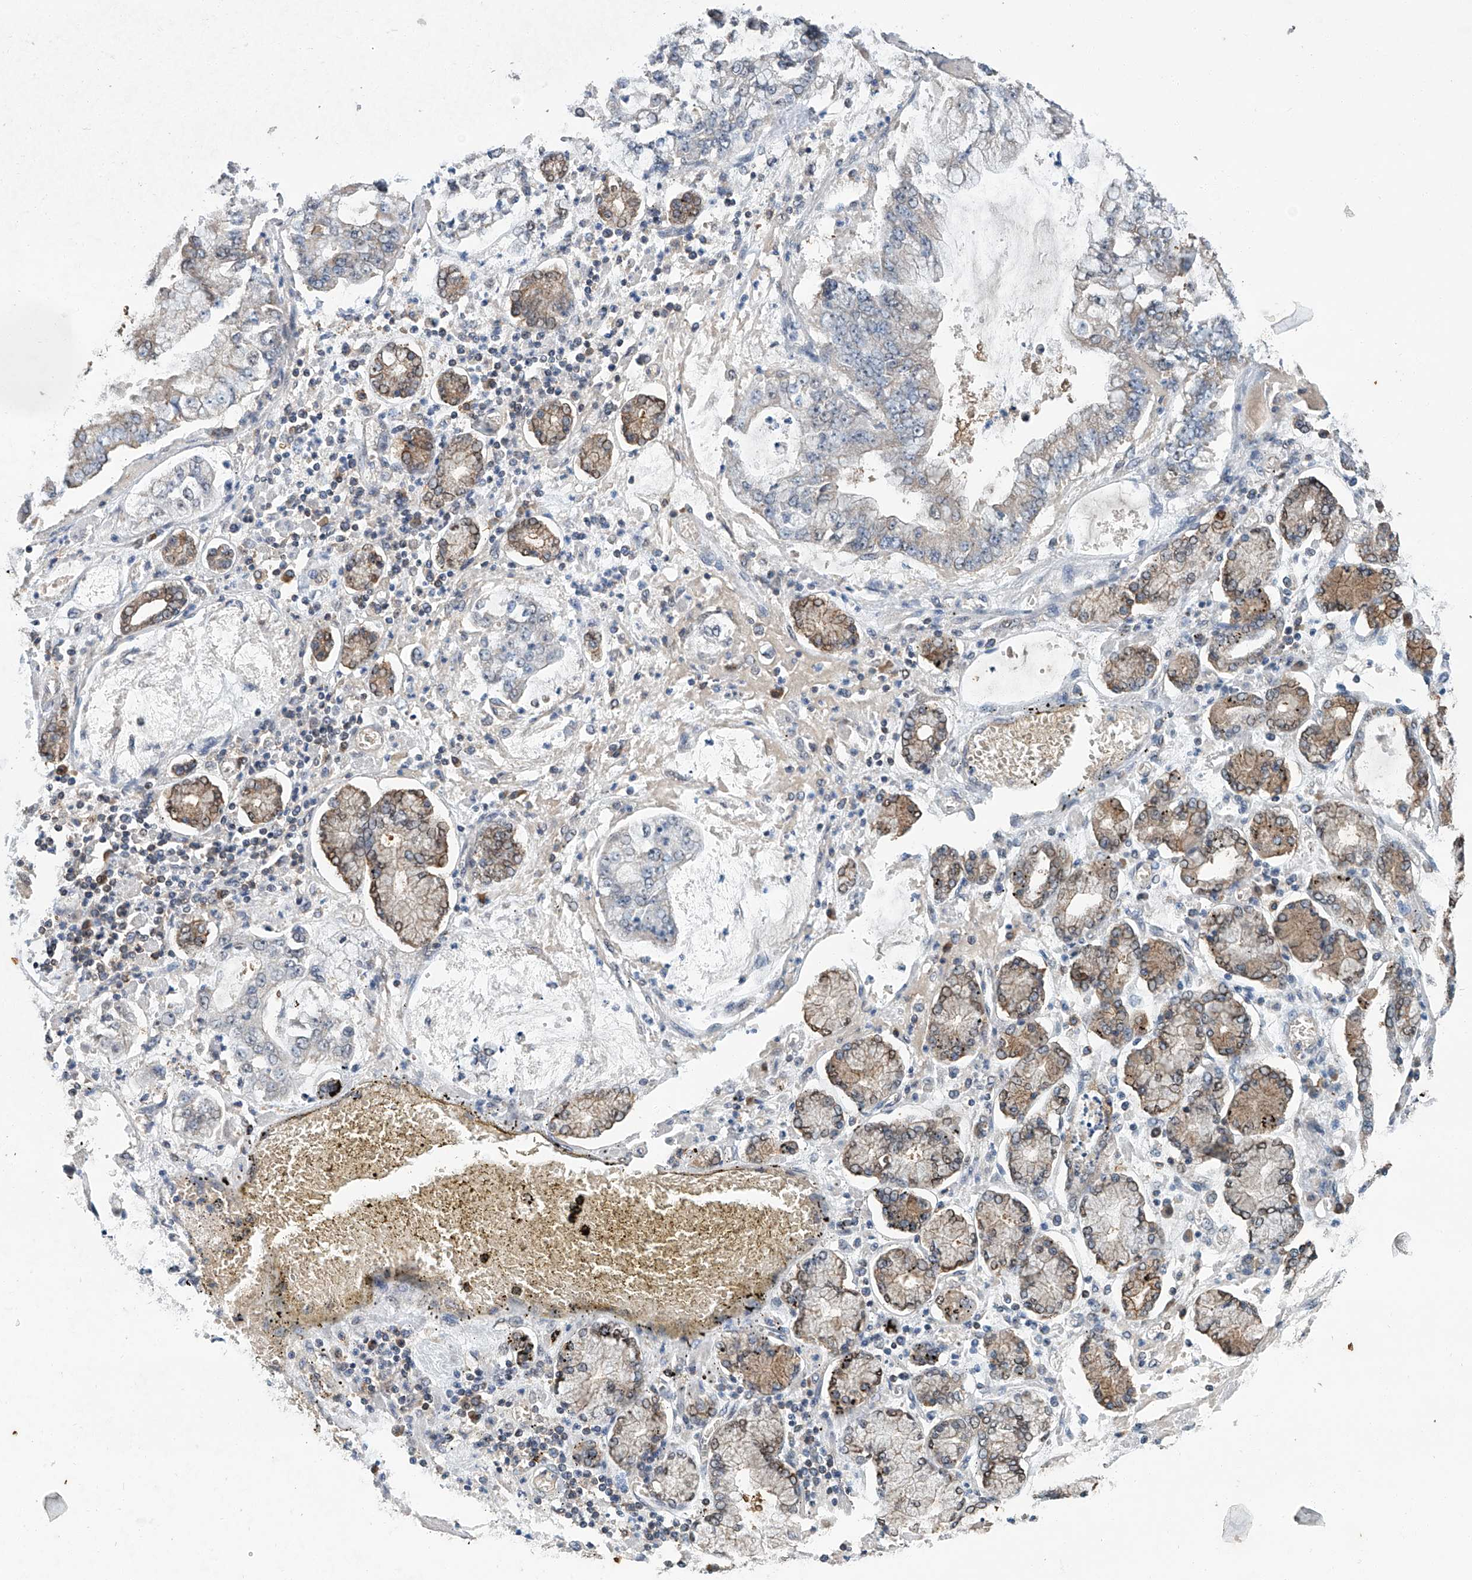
{"staining": {"intensity": "moderate", "quantity": "25%-75%", "location": "cytoplasmic/membranous"}, "tissue": "stomach cancer", "cell_type": "Tumor cells", "image_type": "cancer", "snomed": [{"axis": "morphology", "description": "Adenocarcinoma, NOS"}, {"axis": "topography", "description": "Stomach"}], "caption": "Immunohistochemical staining of adenocarcinoma (stomach) exhibits medium levels of moderate cytoplasmic/membranous protein positivity in approximately 25%-75% of tumor cells. The protein of interest is stained brown, and the nuclei are stained in blue (DAB (3,3'-diaminobenzidine) IHC with brightfield microscopy, high magnification).", "gene": "CLK1", "patient": {"sex": "male", "age": 76}}